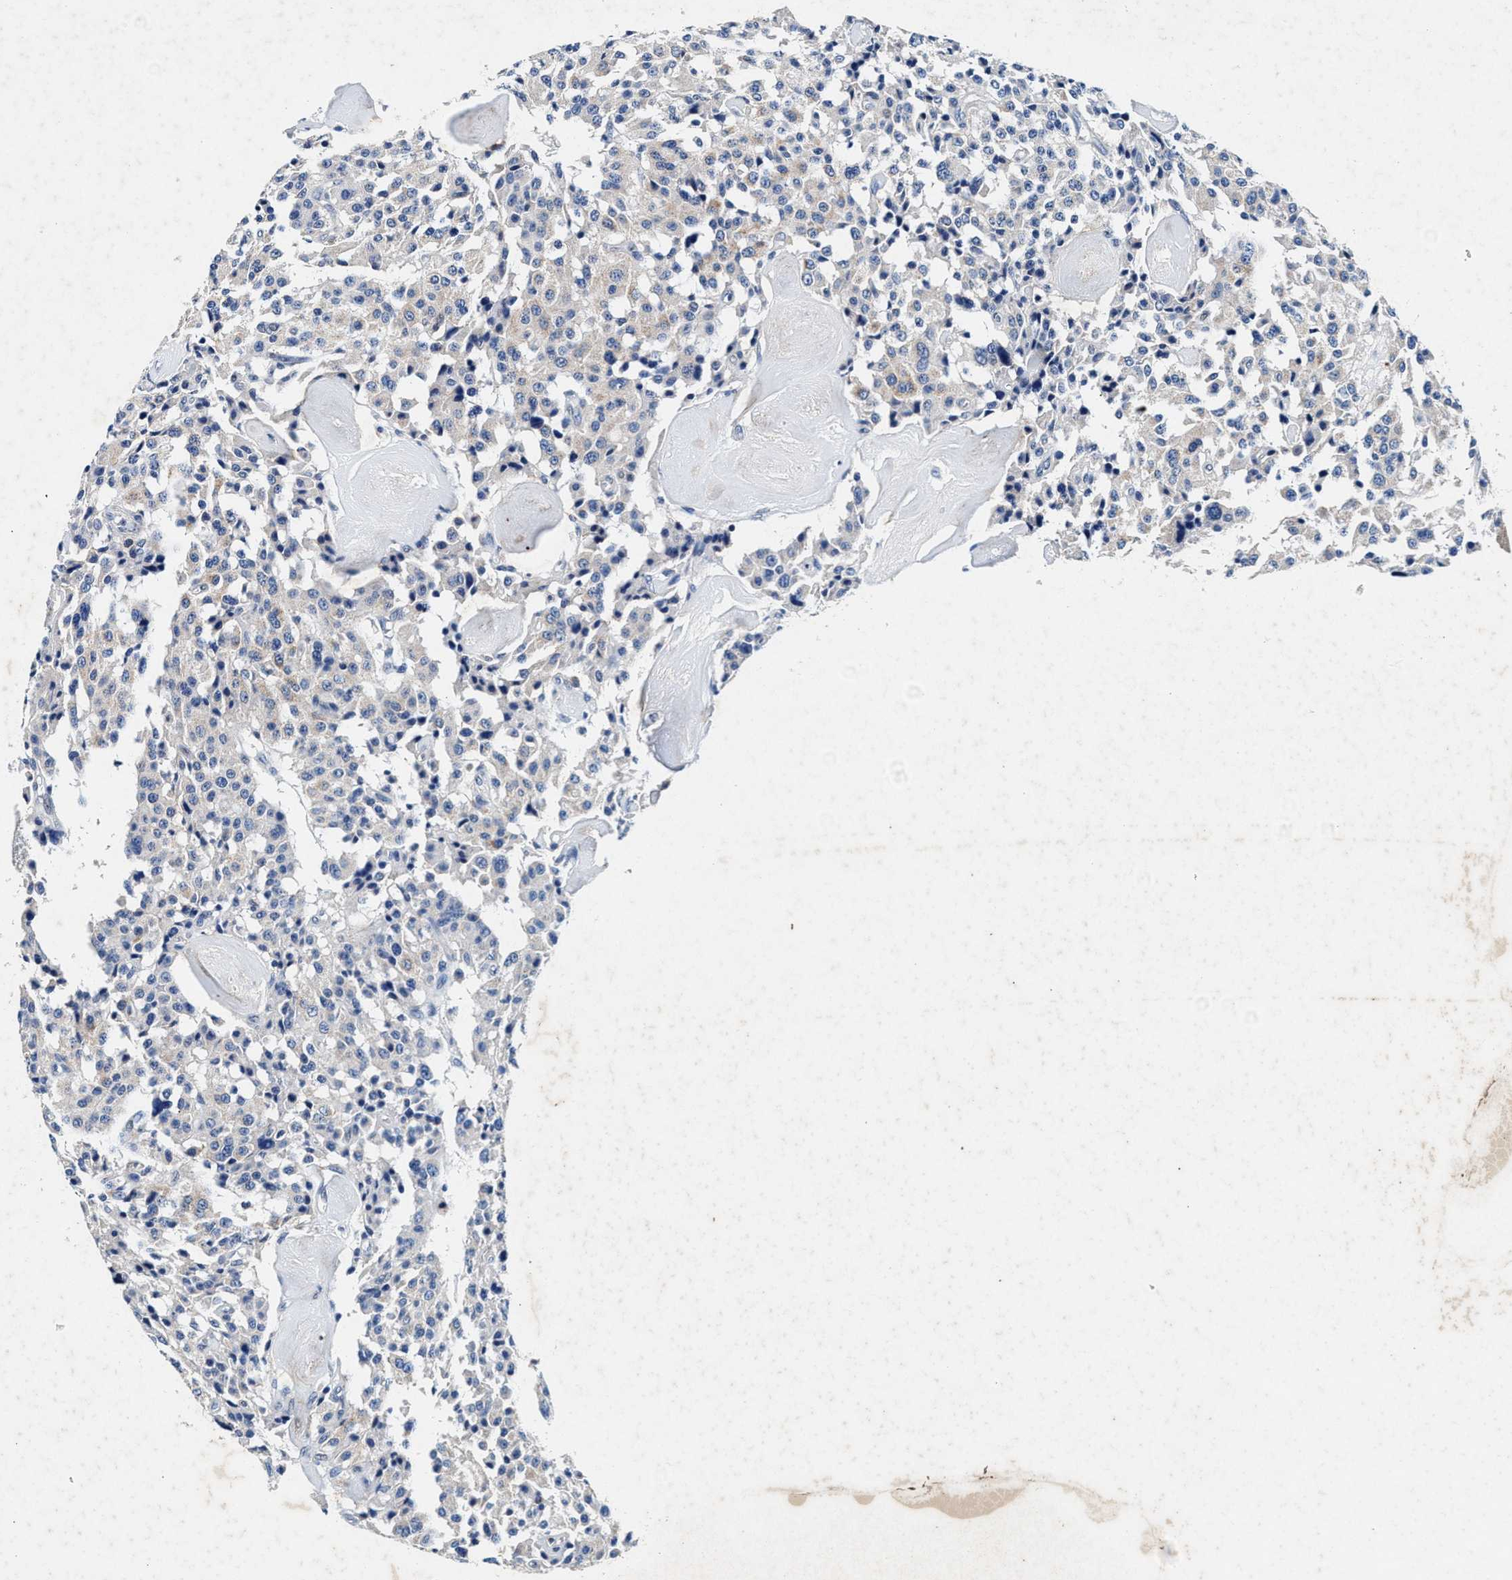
{"staining": {"intensity": "negative", "quantity": "none", "location": "none"}, "tissue": "carcinoid", "cell_type": "Tumor cells", "image_type": "cancer", "snomed": [{"axis": "morphology", "description": "Carcinoid, malignant, NOS"}, {"axis": "topography", "description": "Lung"}], "caption": "Human carcinoid stained for a protein using IHC demonstrates no positivity in tumor cells.", "gene": "SLC8A1", "patient": {"sex": "male", "age": 30}}